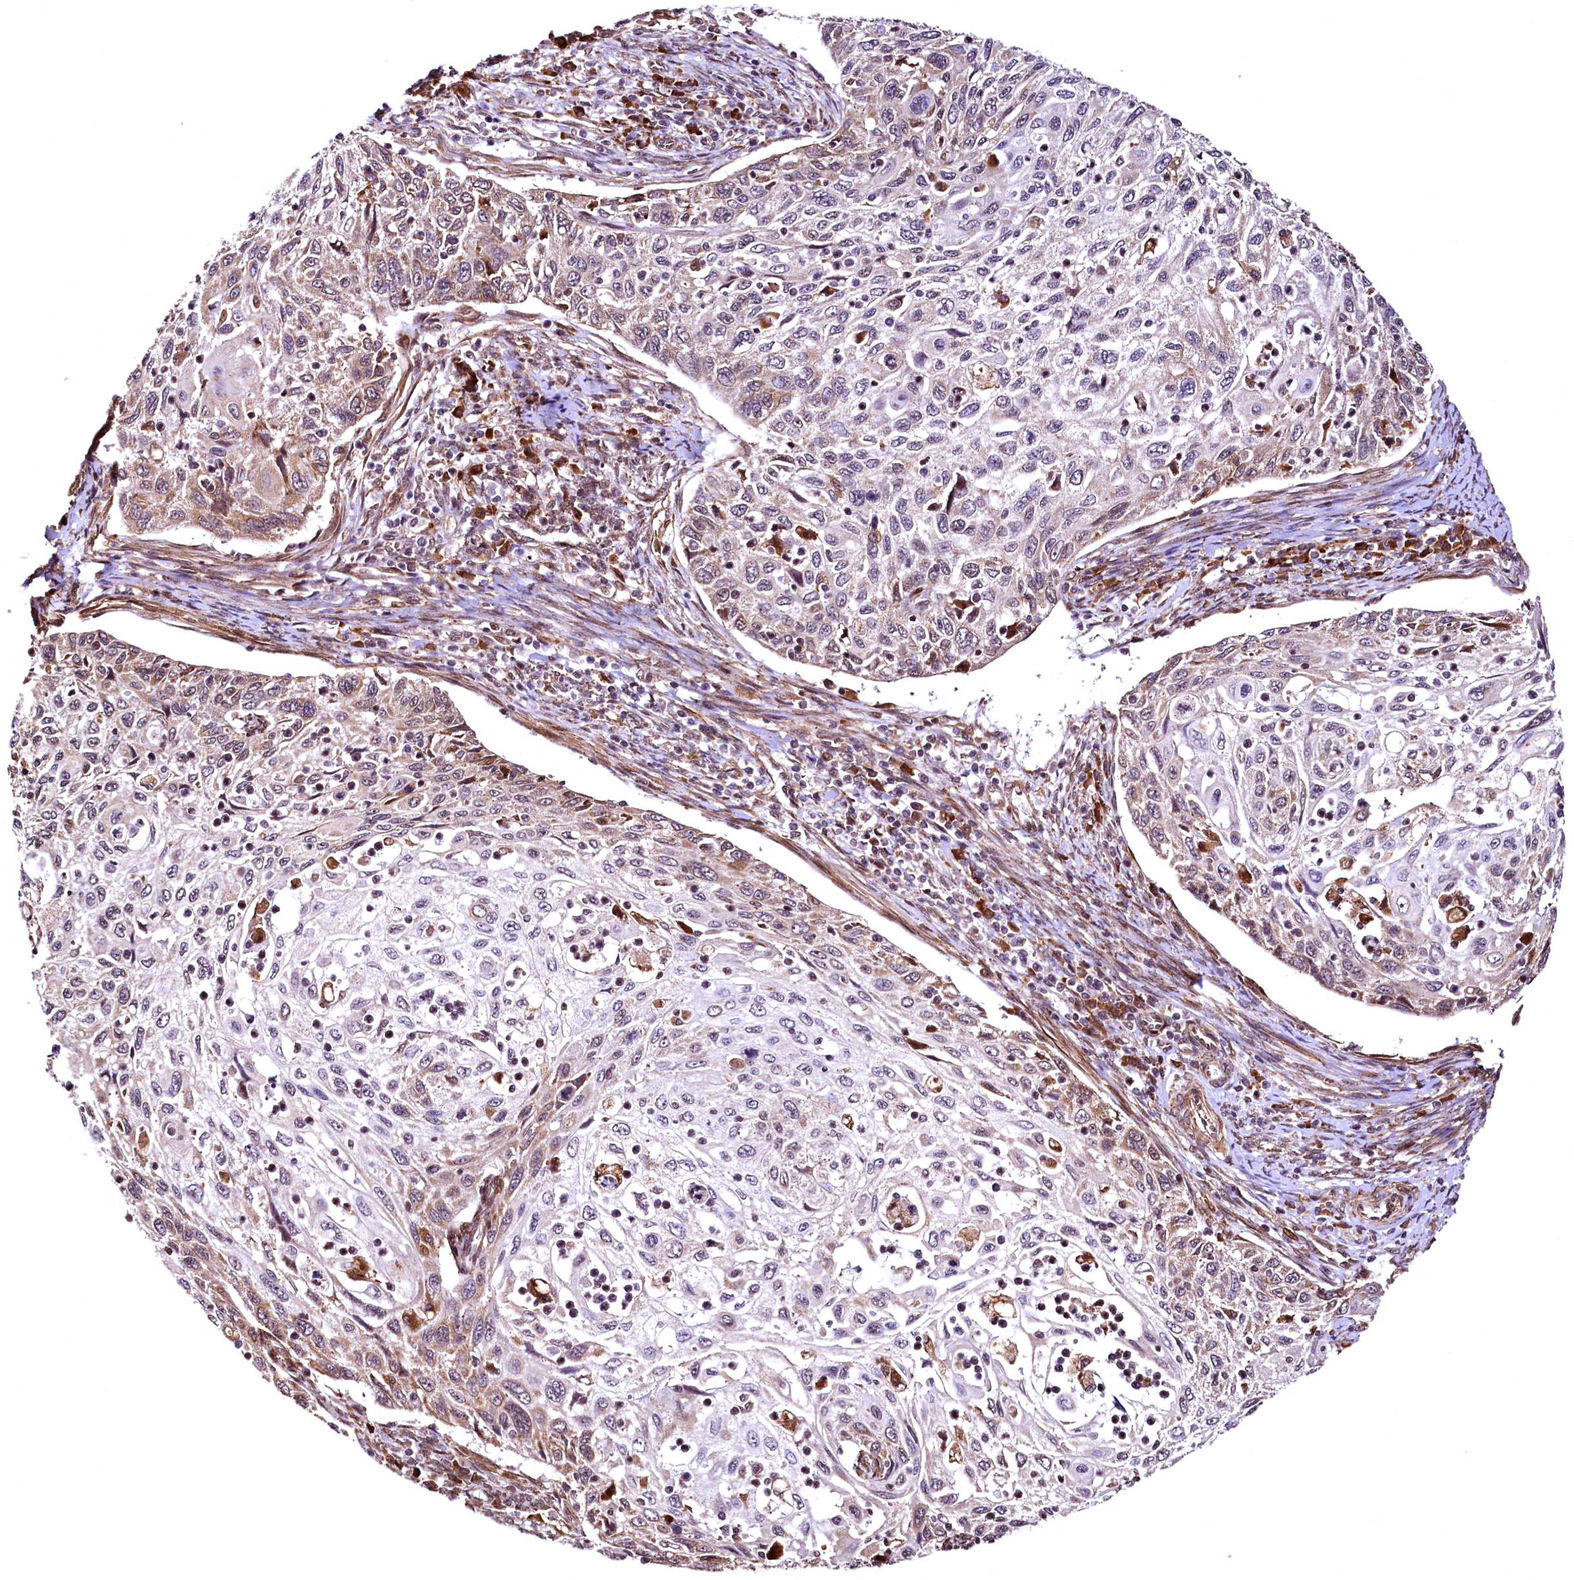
{"staining": {"intensity": "weak", "quantity": "25%-75%", "location": "cytoplasmic/membranous"}, "tissue": "cervical cancer", "cell_type": "Tumor cells", "image_type": "cancer", "snomed": [{"axis": "morphology", "description": "Squamous cell carcinoma, NOS"}, {"axis": "topography", "description": "Cervix"}], "caption": "This micrograph reveals cervical squamous cell carcinoma stained with immunohistochemistry (IHC) to label a protein in brown. The cytoplasmic/membranous of tumor cells show weak positivity for the protein. Nuclei are counter-stained blue.", "gene": "PDS5B", "patient": {"sex": "female", "age": 70}}